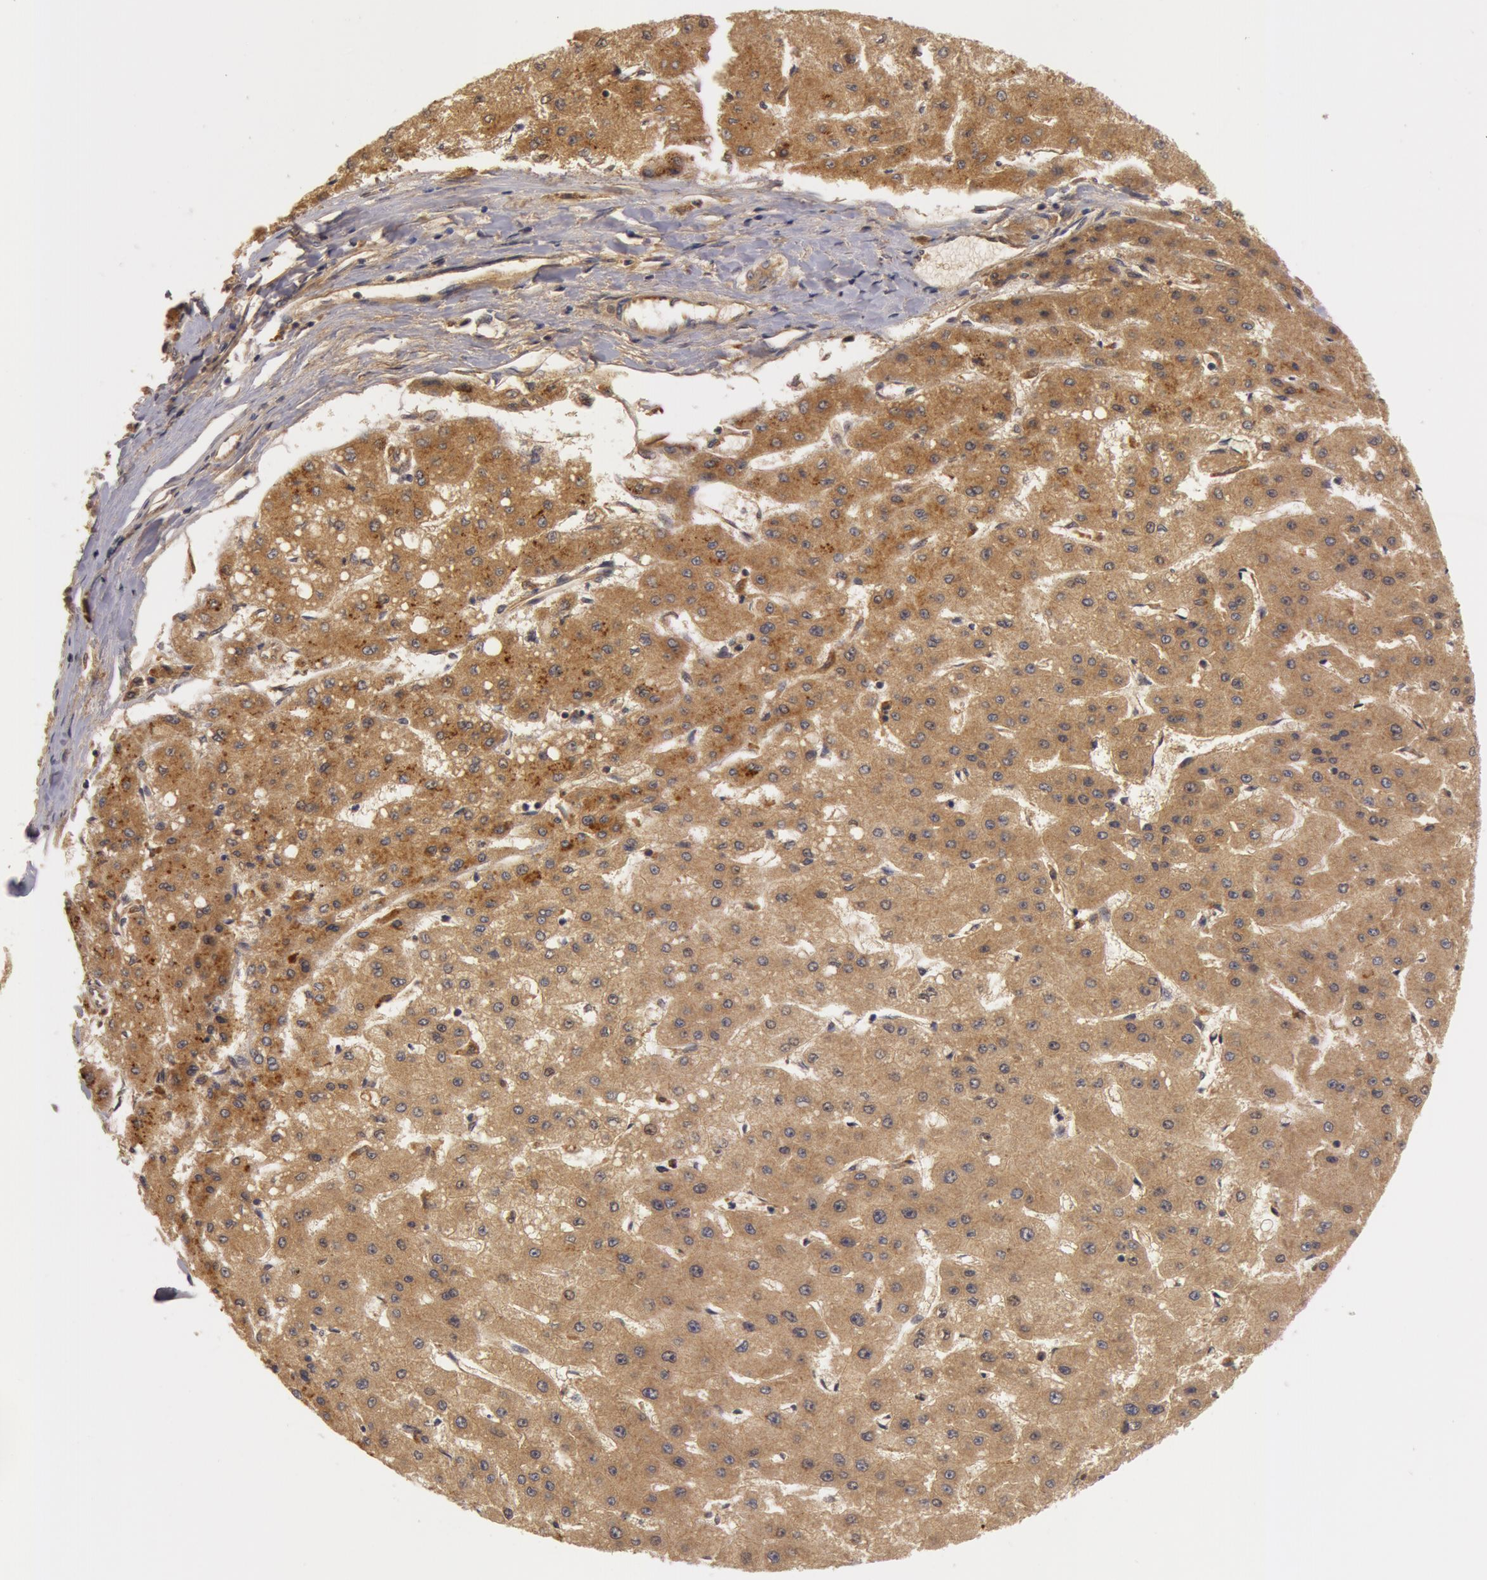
{"staining": {"intensity": "moderate", "quantity": ">75%", "location": "cytoplasmic/membranous"}, "tissue": "liver cancer", "cell_type": "Tumor cells", "image_type": "cancer", "snomed": [{"axis": "morphology", "description": "Carcinoma, Hepatocellular, NOS"}, {"axis": "topography", "description": "Liver"}], "caption": "Brown immunohistochemical staining in human liver cancer (hepatocellular carcinoma) exhibits moderate cytoplasmic/membranous expression in approximately >75% of tumor cells. (brown staining indicates protein expression, while blue staining denotes nuclei).", "gene": "BCHE", "patient": {"sex": "female", "age": 52}}